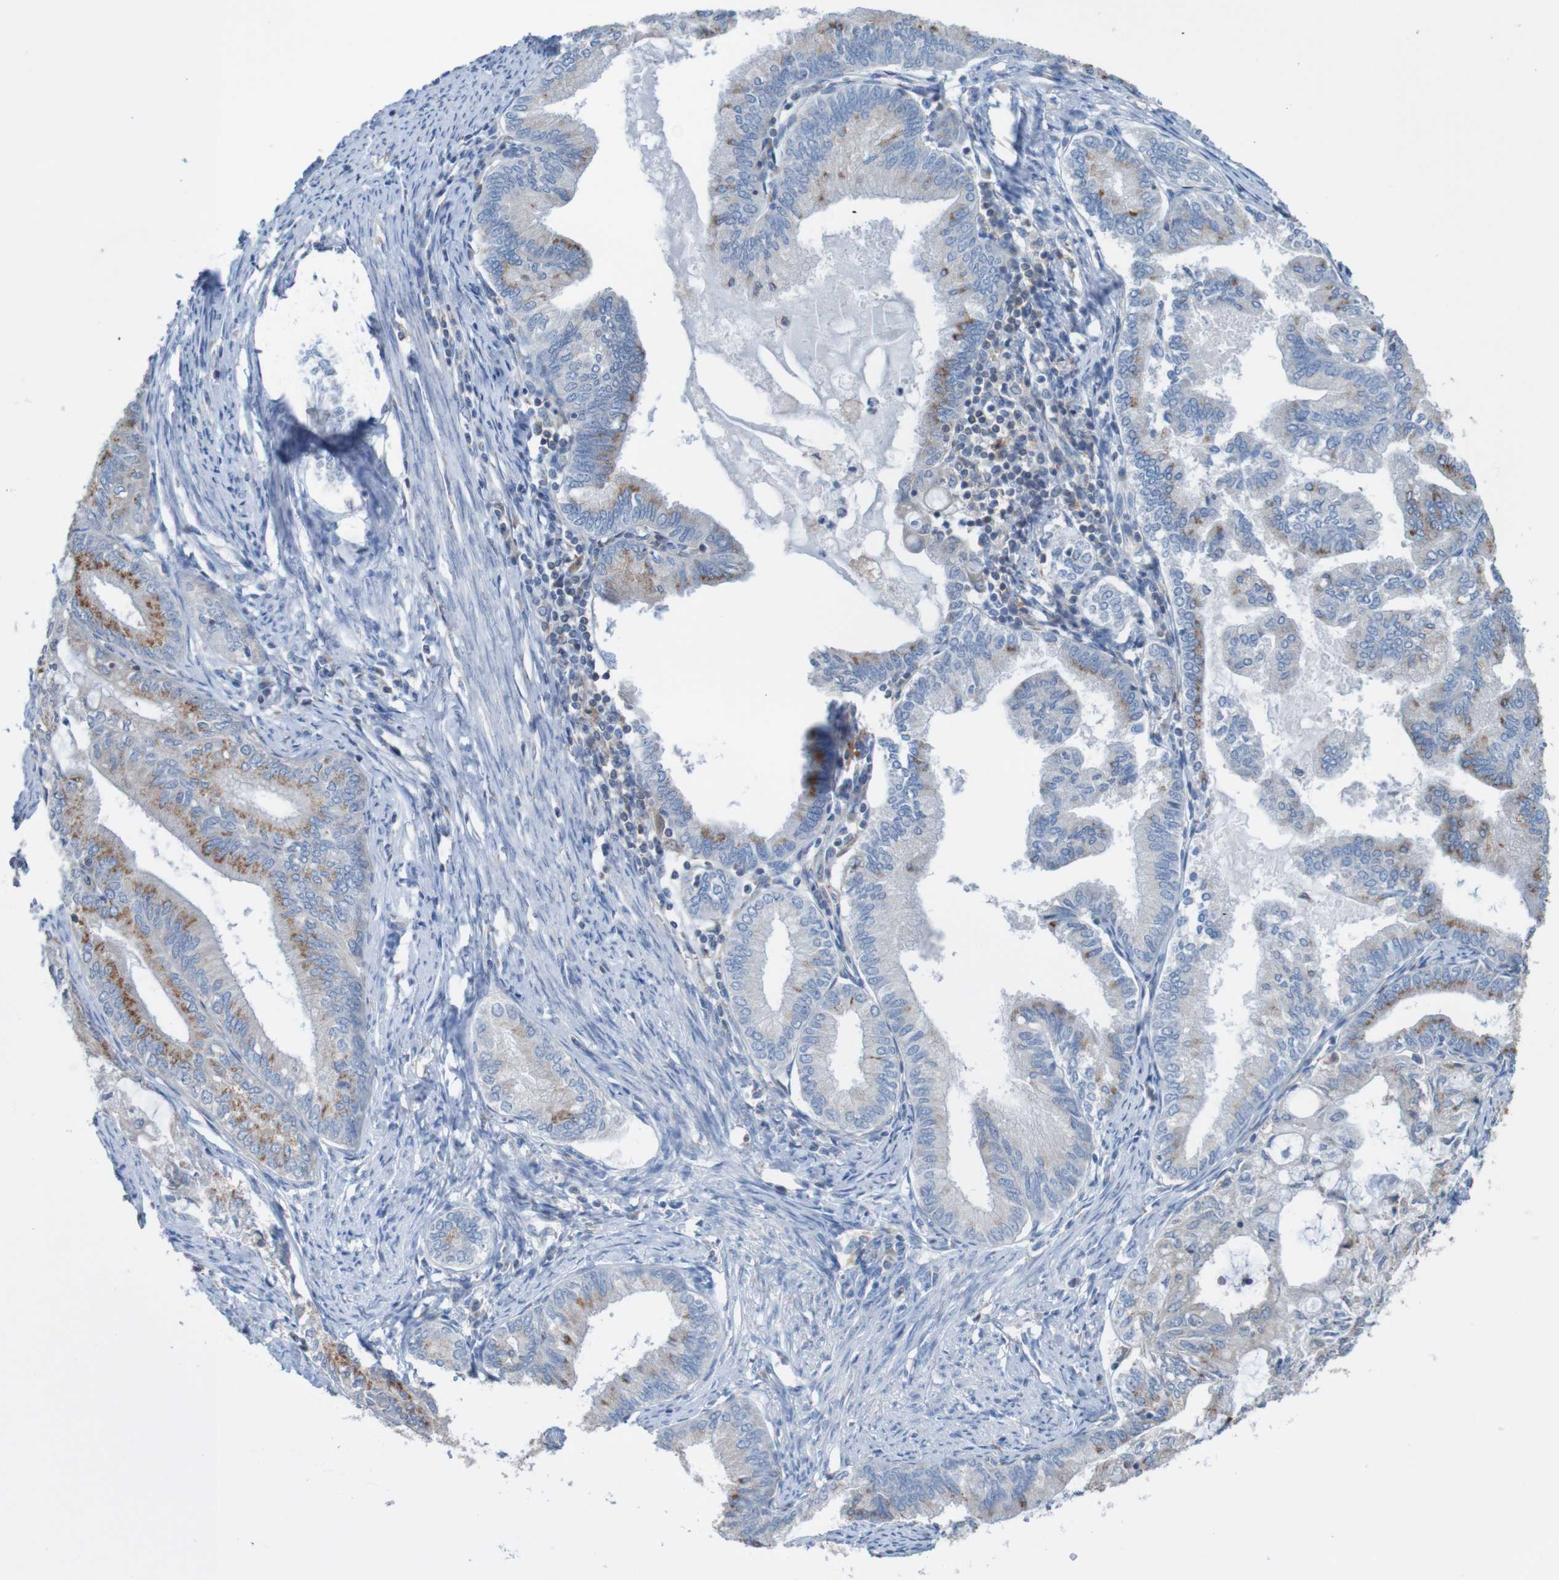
{"staining": {"intensity": "moderate", "quantity": "25%-75%", "location": "cytoplasmic/membranous"}, "tissue": "endometrial cancer", "cell_type": "Tumor cells", "image_type": "cancer", "snomed": [{"axis": "morphology", "description": "Adenocarcinoma, NOS"}, {"axis": "topography", "description": "Endometrium"}], "caption": "Adenocarcinoma (endometrial) stained with a brown dye demonstrates moderate cytoplasmic/membranous positive expression in approximately 25%-75% of tumor cells.", "gene": "MINAR1", "patient": {"sex": "female", "age": 86}}